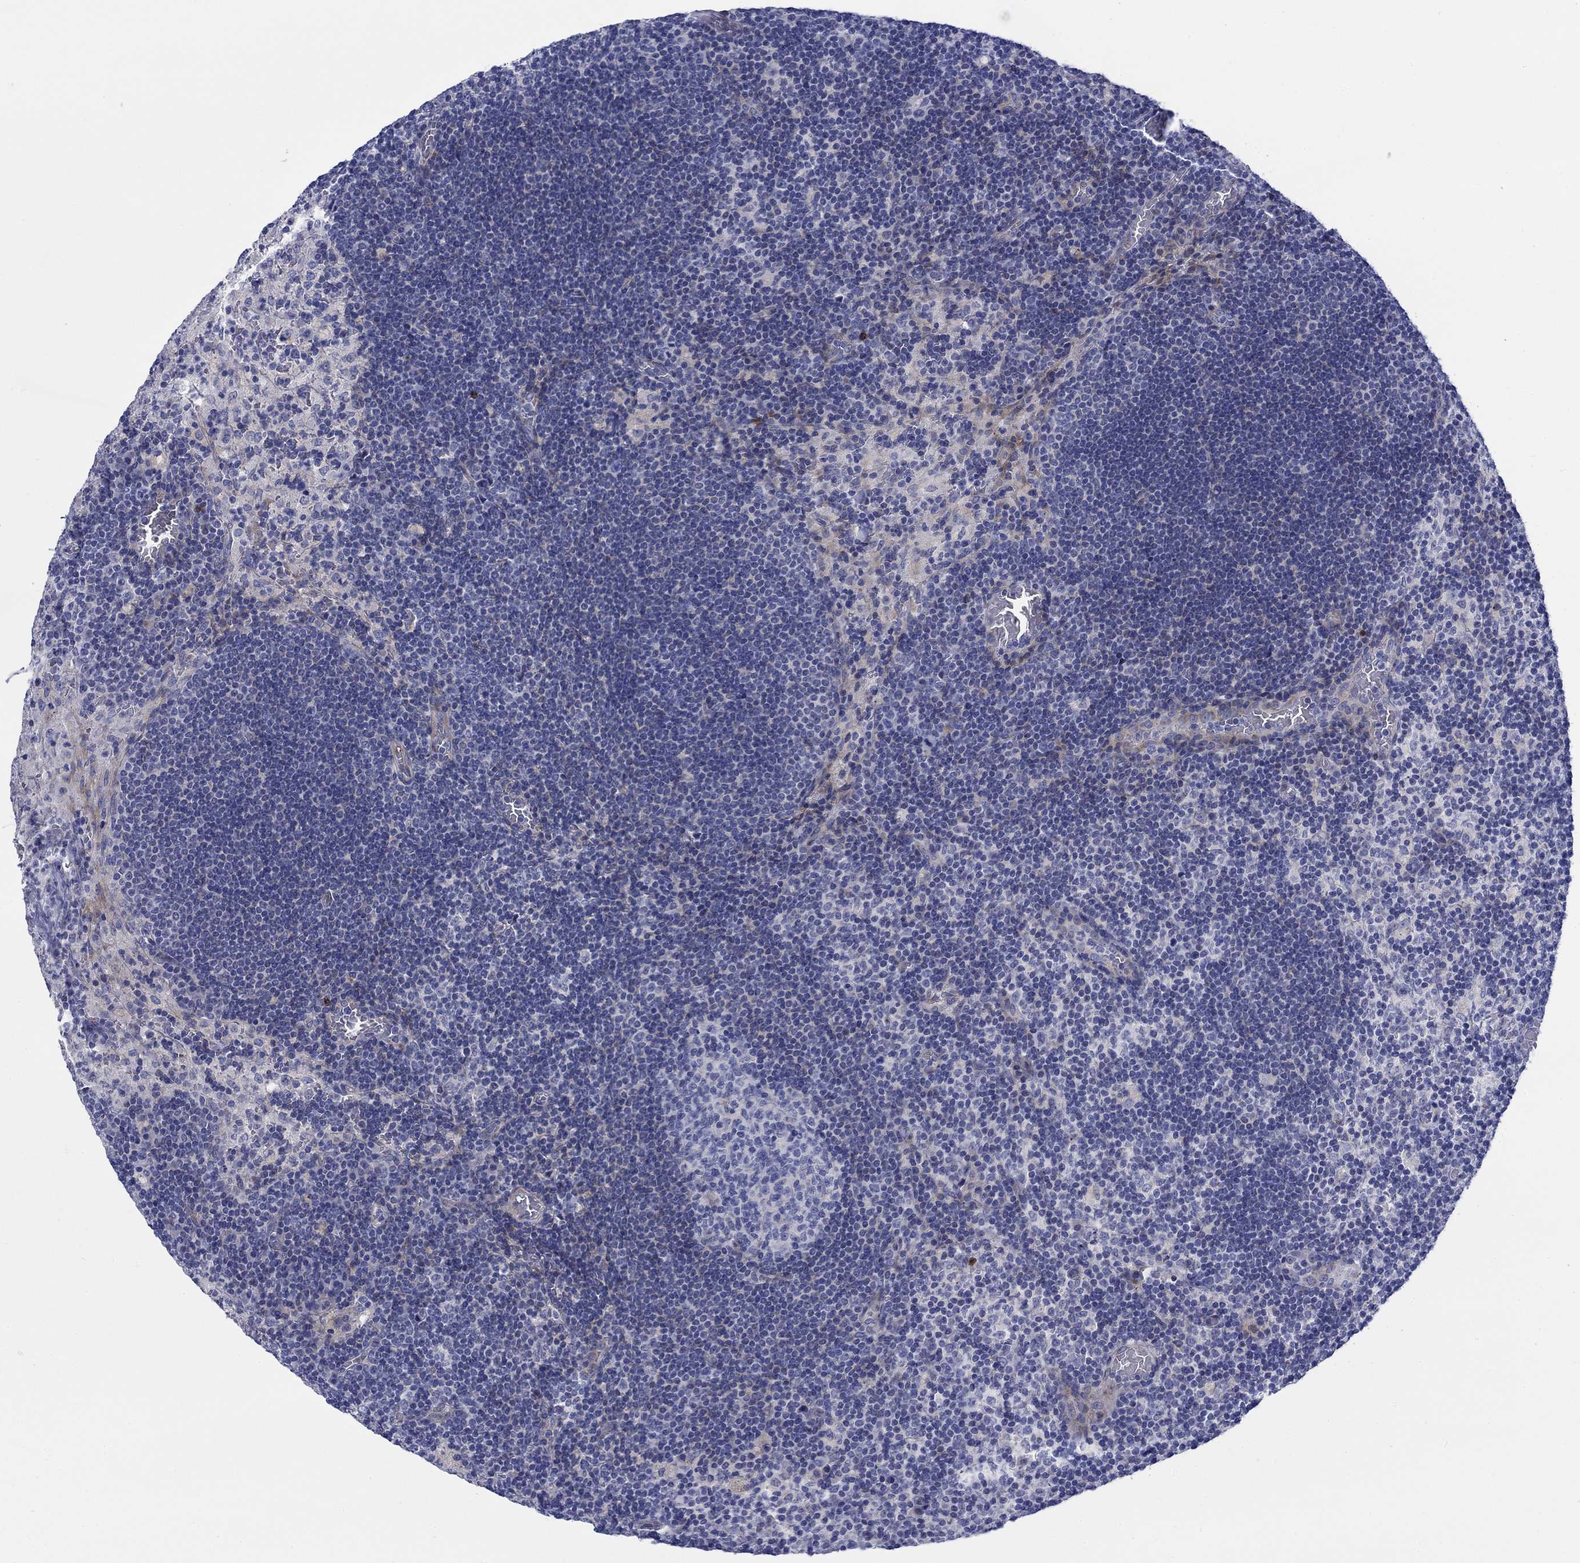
{"staining": {"intensity": "negative", "quantity": "none", "location": "none"}, "tissue": "lymph node", "cell_type": "Germinal center cells", "image_type": "normal", "snomed": [{"axis": "morphology", "description": "Normal tissue, NOS"}, {"axis": "topography", "description": "Lymph node"}], "caption": "Immunohistochemistry (IHC) image of normal human lymph node stained for a protein (brown), which demonstrates no staining in germinal center cells. (Brightfield microscopy of DAB immunohistochemistry (IHC) at high magnification).", "gene": "SVEP1", "patient": {"sex": "male", "age": 63}}